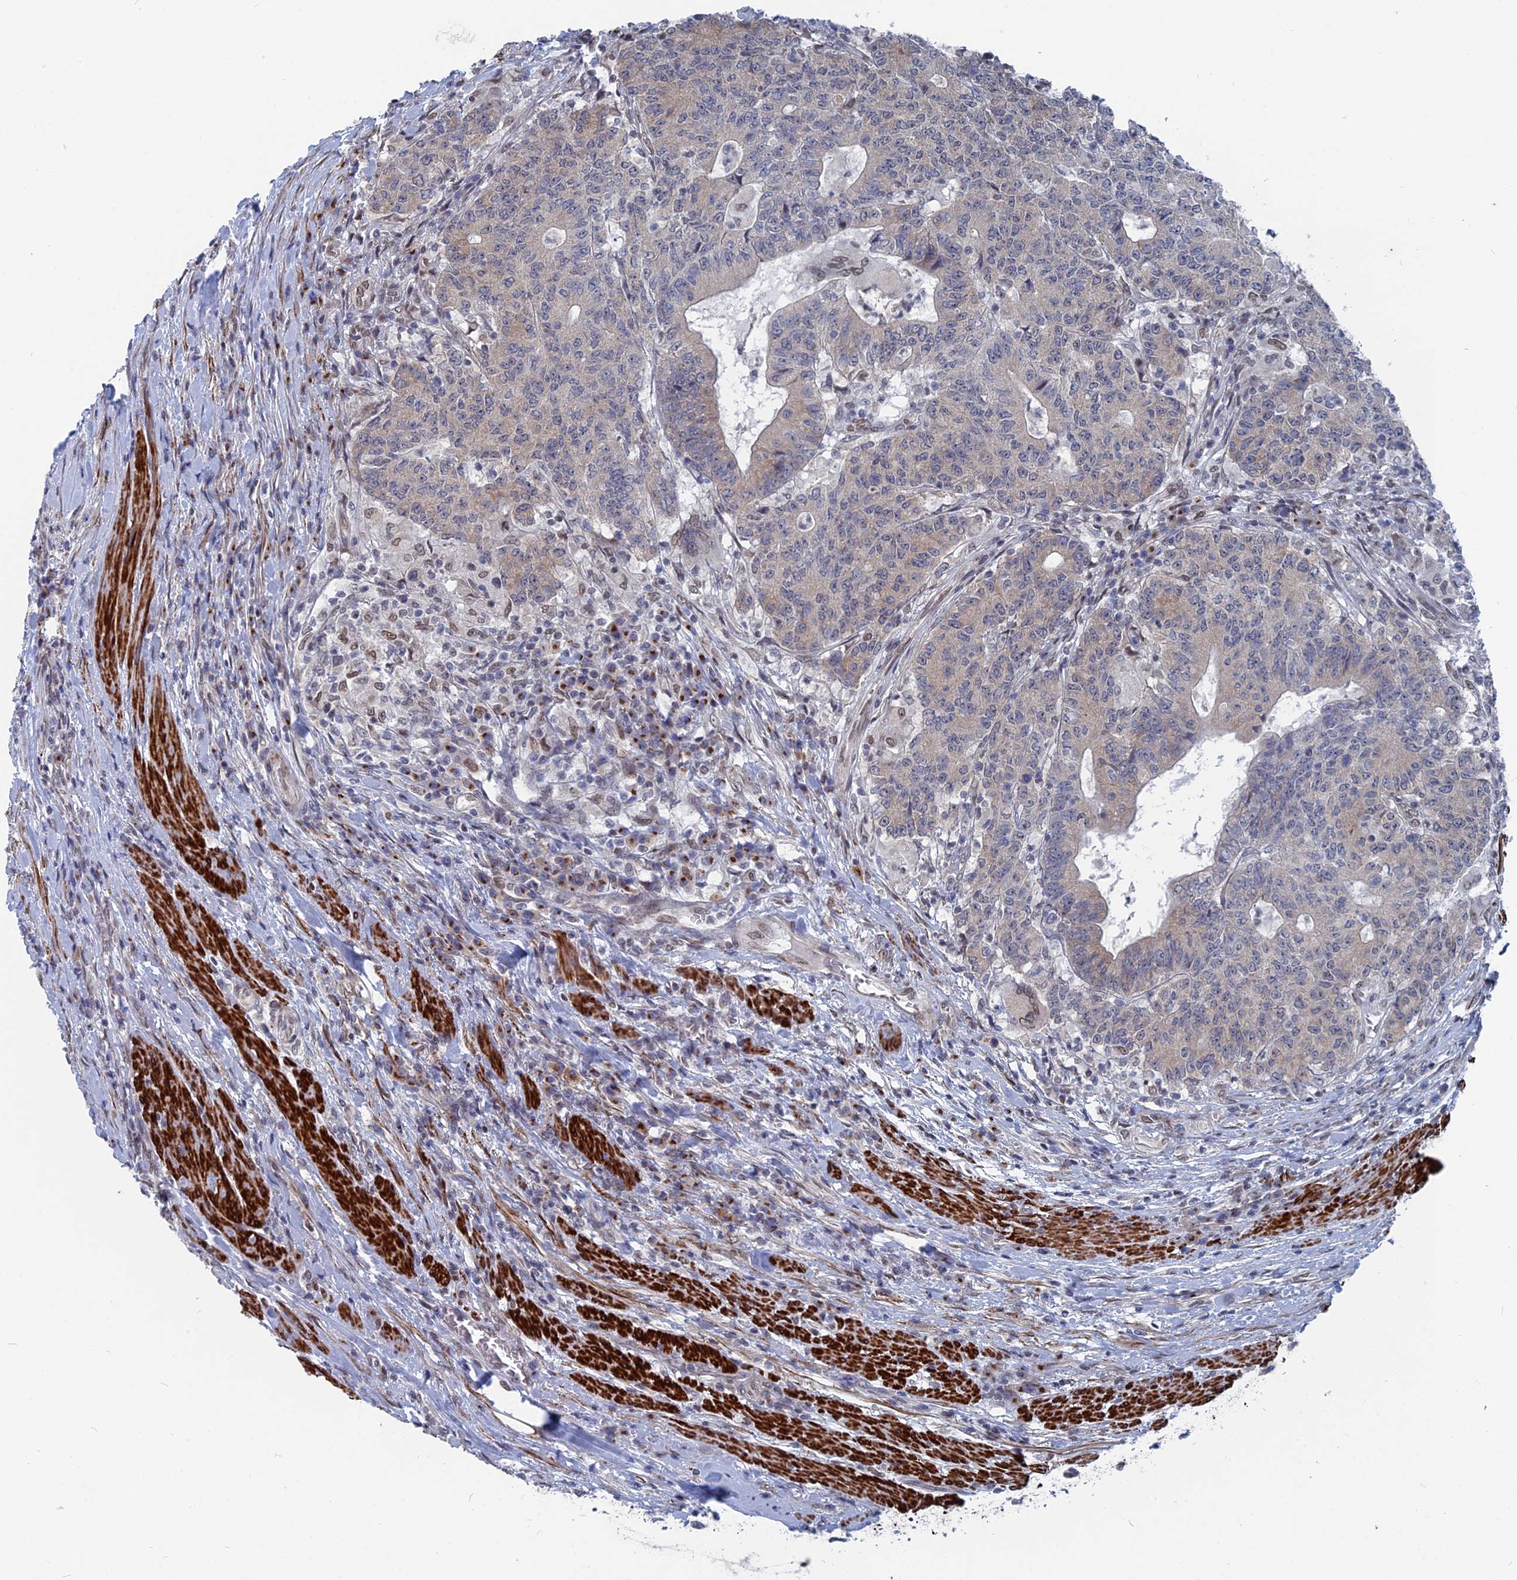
{"staining": {"intensity": "negative", "quantity": "none", "location": "none"}, "tissue": "colorectal cancer", "cell_type": "Tumor cells", "image_type": "cancer", "snomed": [{"axis": "morphology", "description": "Adenocarcinoma, NOS"}, {"axis": "topography", "description": "Colon"}], "caption": "The immunohistochemistry (IHC) histopathology image has no significant staining in tumor cells of colorectal cancer (adenocarcinoma) tissue.", "gene": "MTRF1", "patient": {"sex": "female", "age": 75}}